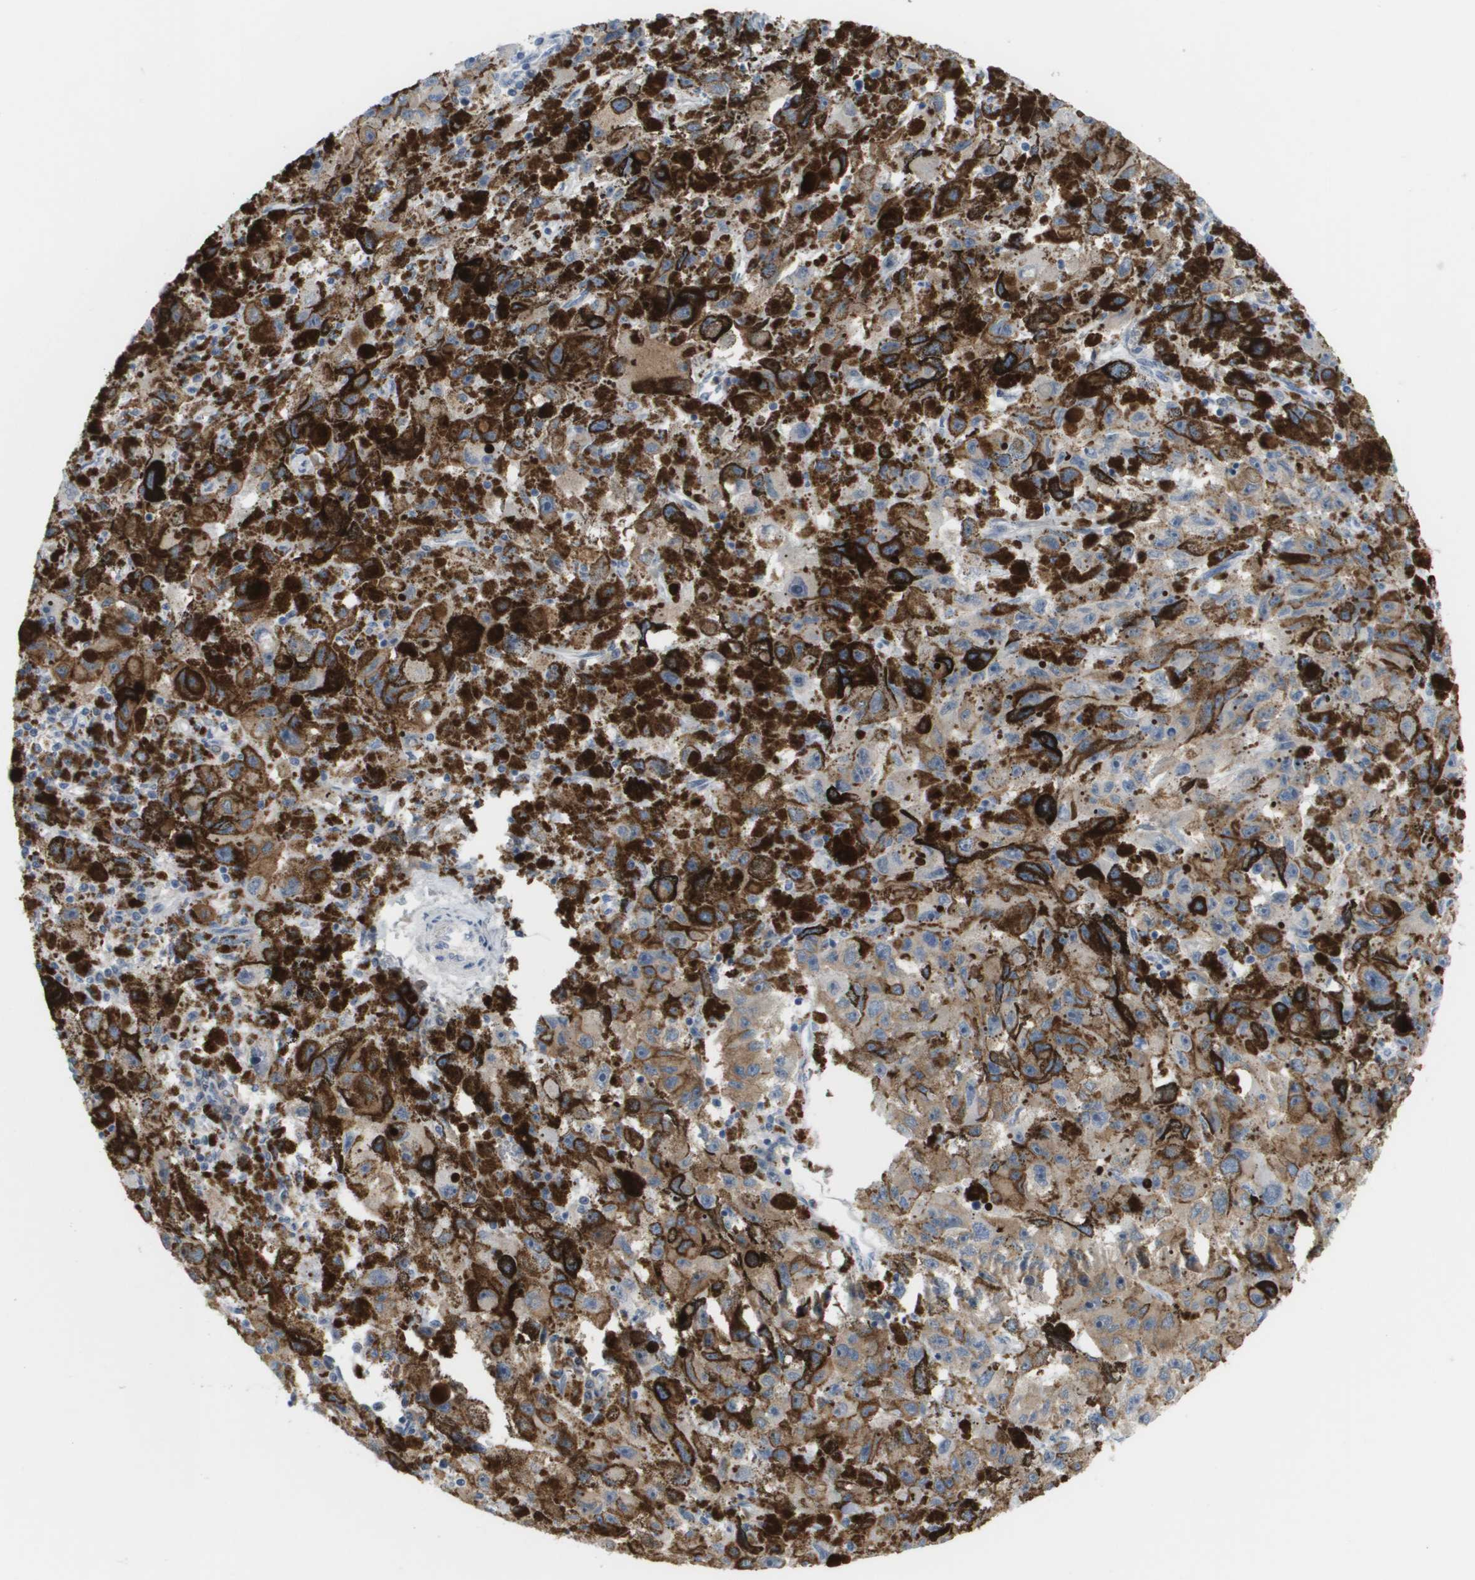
{"staining": {"intensity": "weak", "quantity": ">75%", "location": "cytoplasmic/membranous"}, "tissue": "melanoma", "cell_type": "Tumor cells", "image_type": "cancer", "snomed": [{"axis": "morphology", "description": "Malignant melanoma, NOS"}, {"axis": "topography", "description": "Skin"}], "caption": "This photomicrograph displays IHC staining of human malignant melanoma, with low weak cytoplasmic/membranous staining in approximately >75% of tumor cells.", "gene": "MARCHF8", "patient": {"sex": "female", "age": 104}}